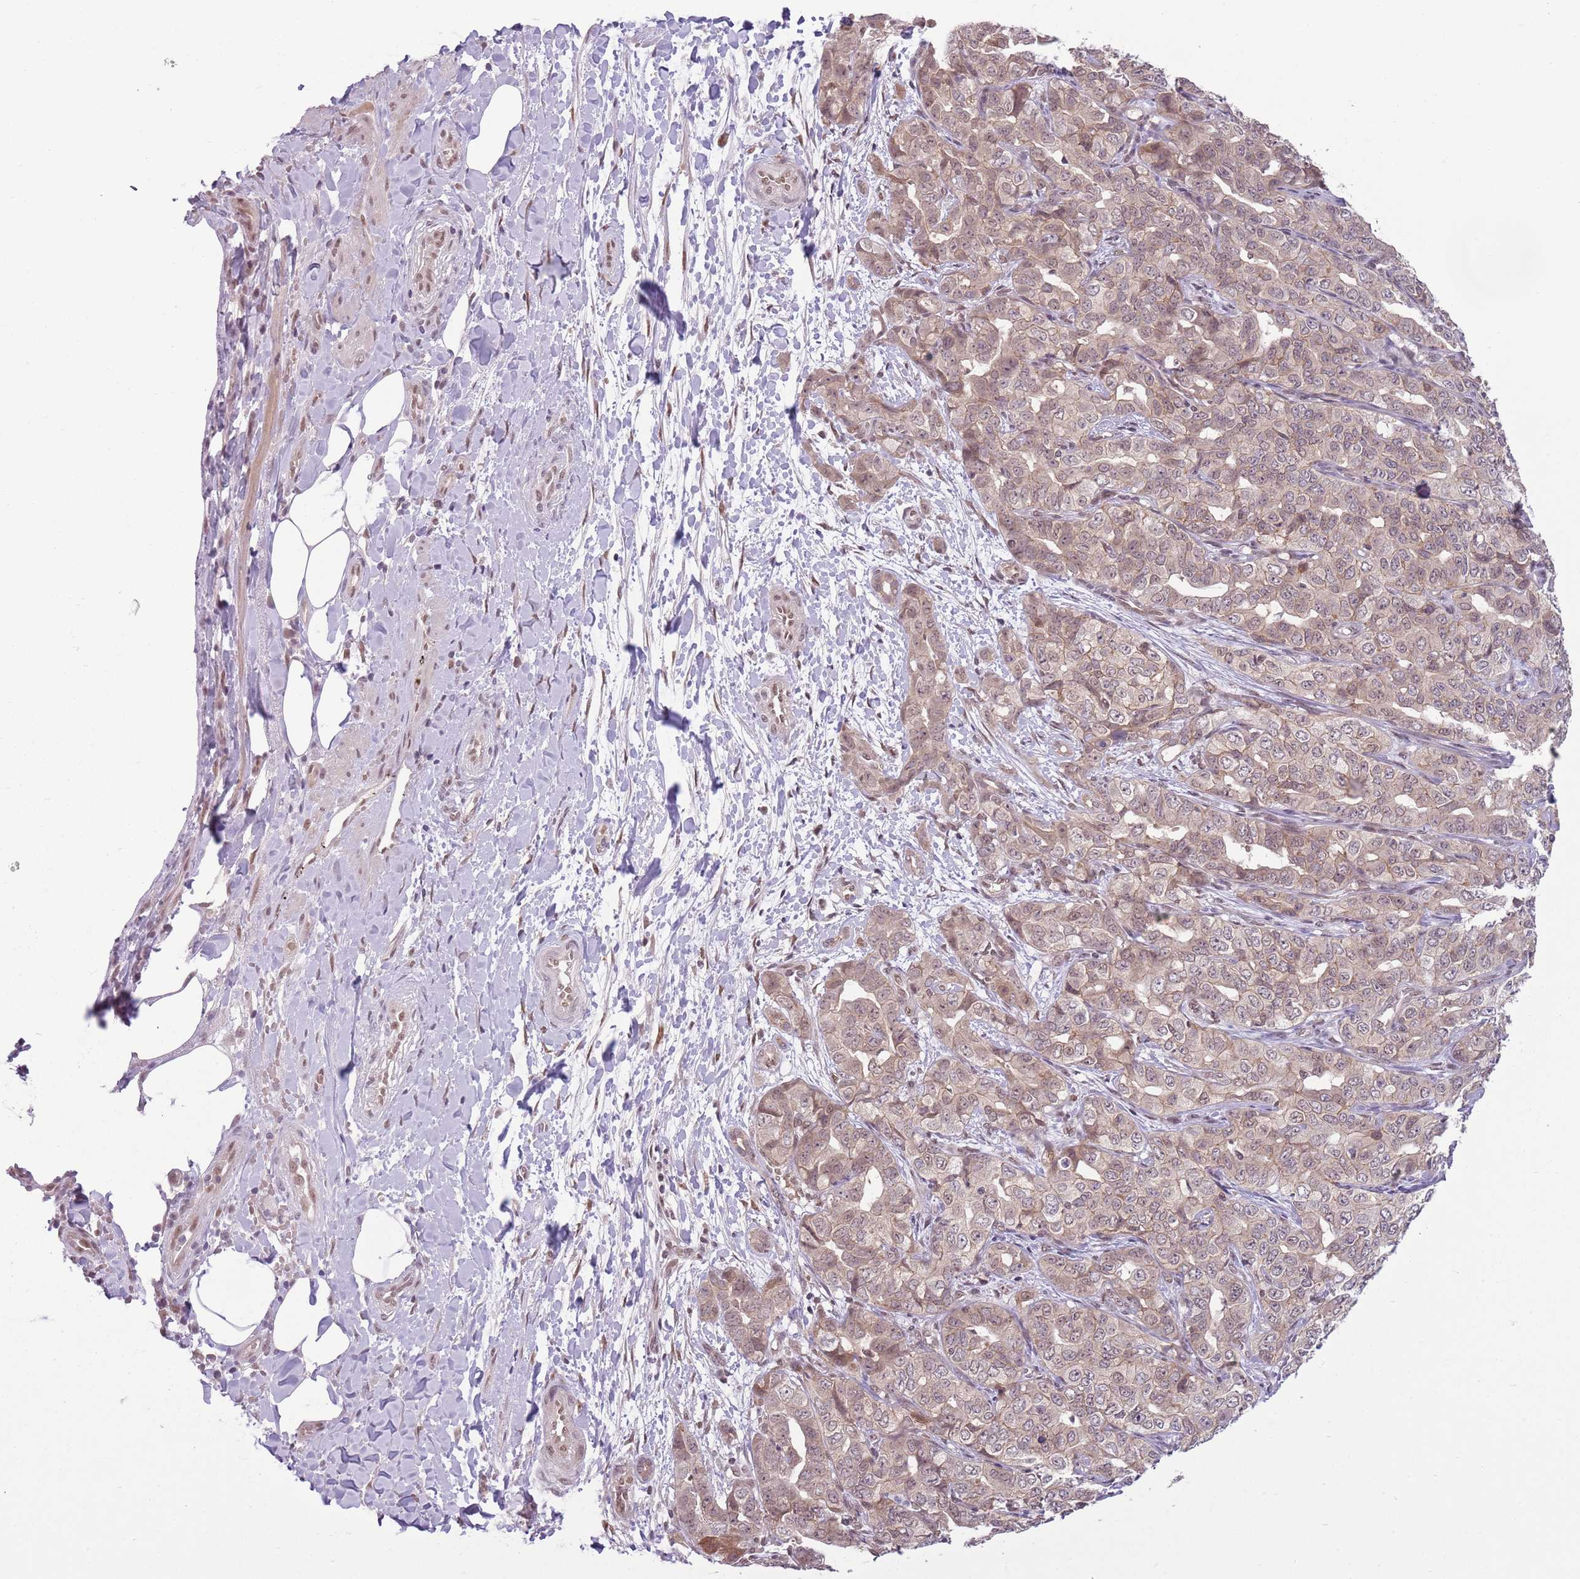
{"staining": {"intensity": "weak", "quantity": ">75%", "location": "cytoplasmic/membranous"}, "tissue": "liver cancer", "cell_type": "Tumor cells", "image_type": "cancer", "snomed": [{"axis": "morphology", "description": "Cholangiocarcinoma"}, {"axis": "topography", "description": "Liver"}], "caption": "Cholangiocarcinoma (liver) stained with a brown dye reveals weak cytoplasmic/membranous positive staining in about >75% of tumor cells.", "gene": "TM2D1", "patient": {"sex": "male", "age": 59}}